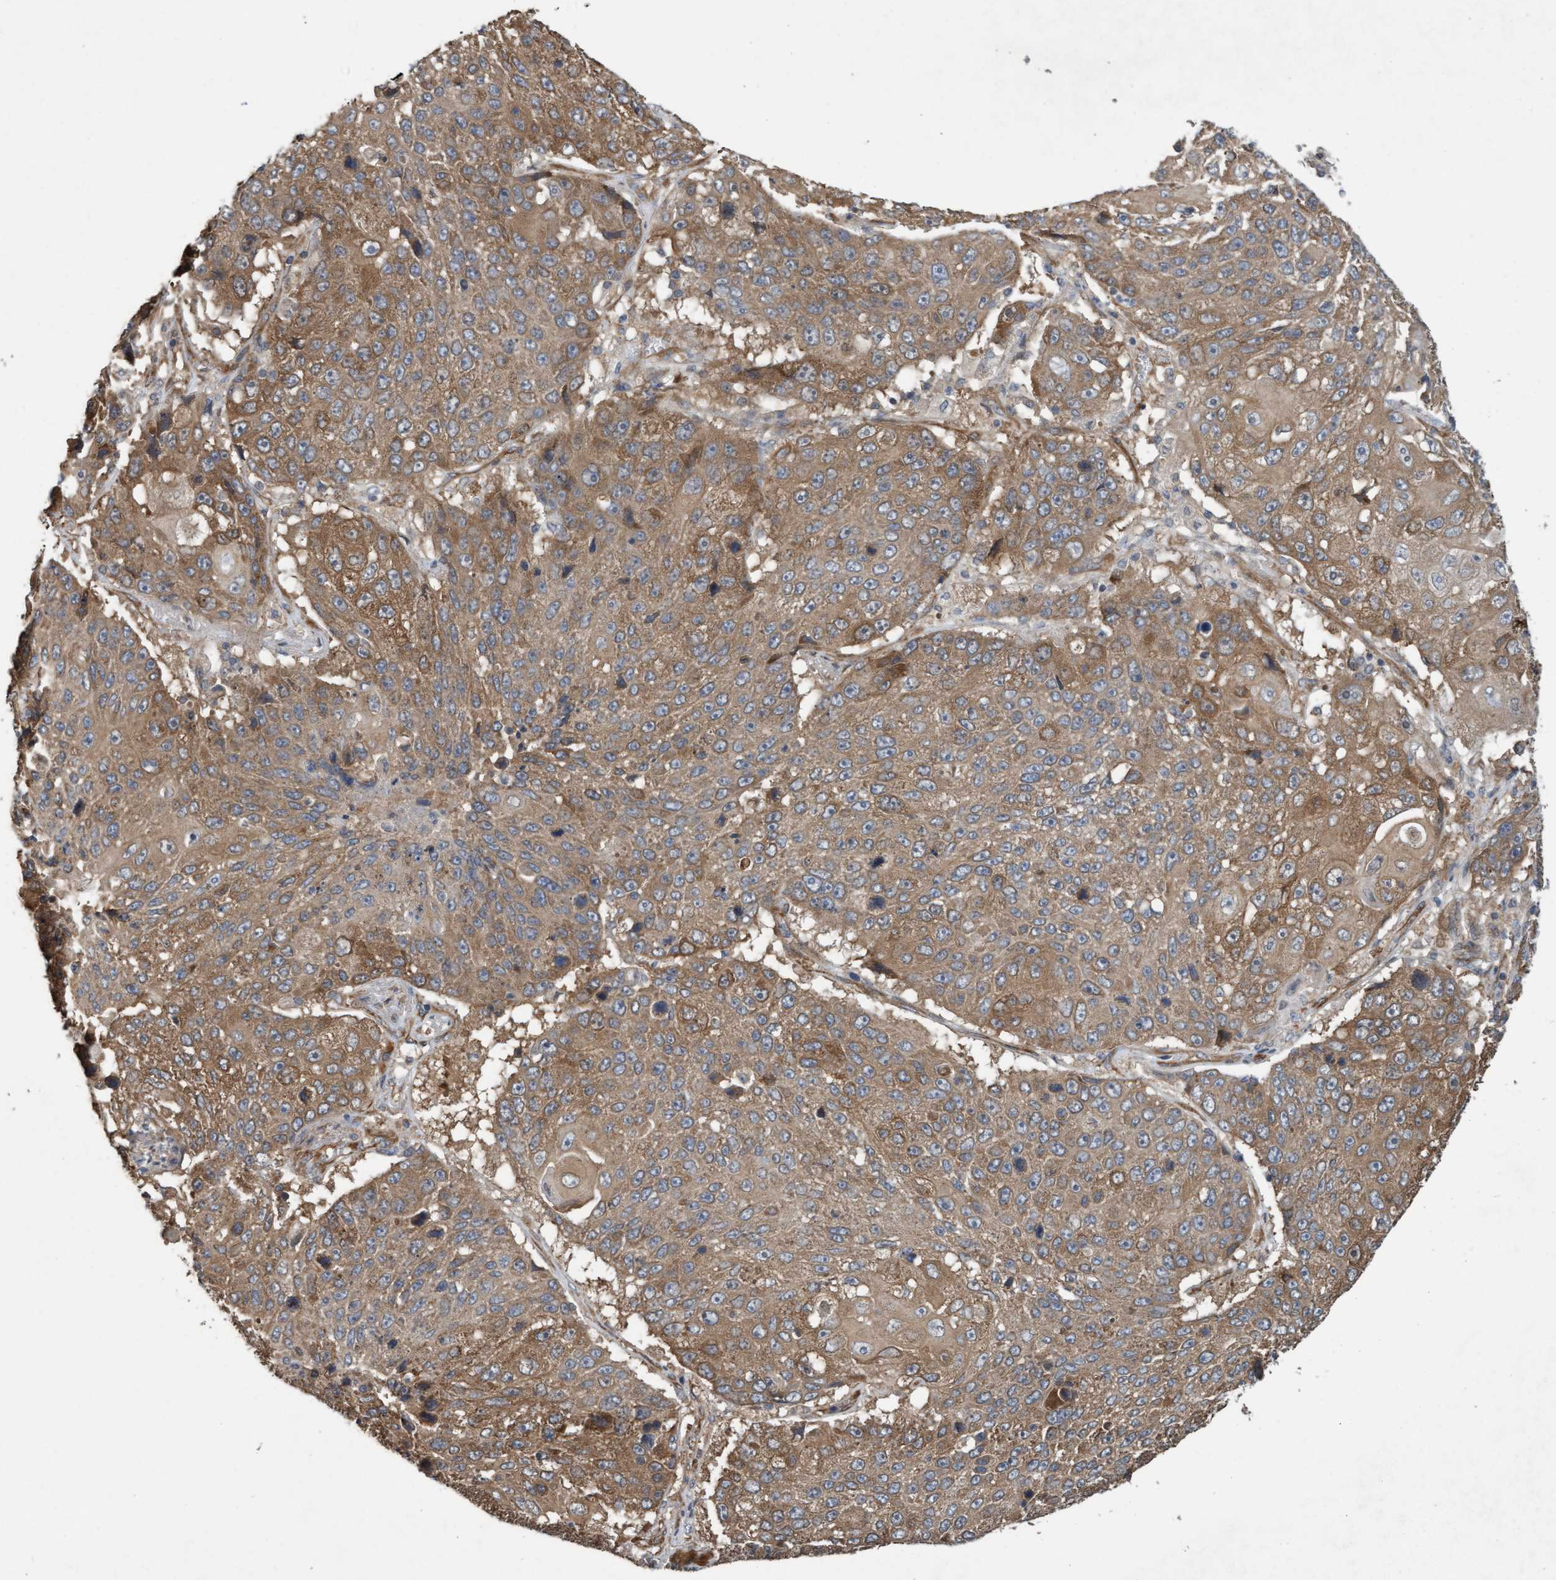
{"staining": {"intensity": "moderate", "quantity": ">75%", "location": "cytoplasmic/membranous"}, "tissue": "lung cancer", "cell_type": "Tumor cells", "image_type": "cancer", "snomed": [{"axis": "morphology", "description": "Squamous cell carcinoma, NOS"}, {"axis": "topography", "description": "Lung"}], "caption": "A brown stain highlights moderate cytoplasmic/membranous expression of a protein in lung cancer (squamous cell carcinoma) tumor cells.", "gene": "CDC42EP4", "patient": {"sex": "male", "age": 61}}